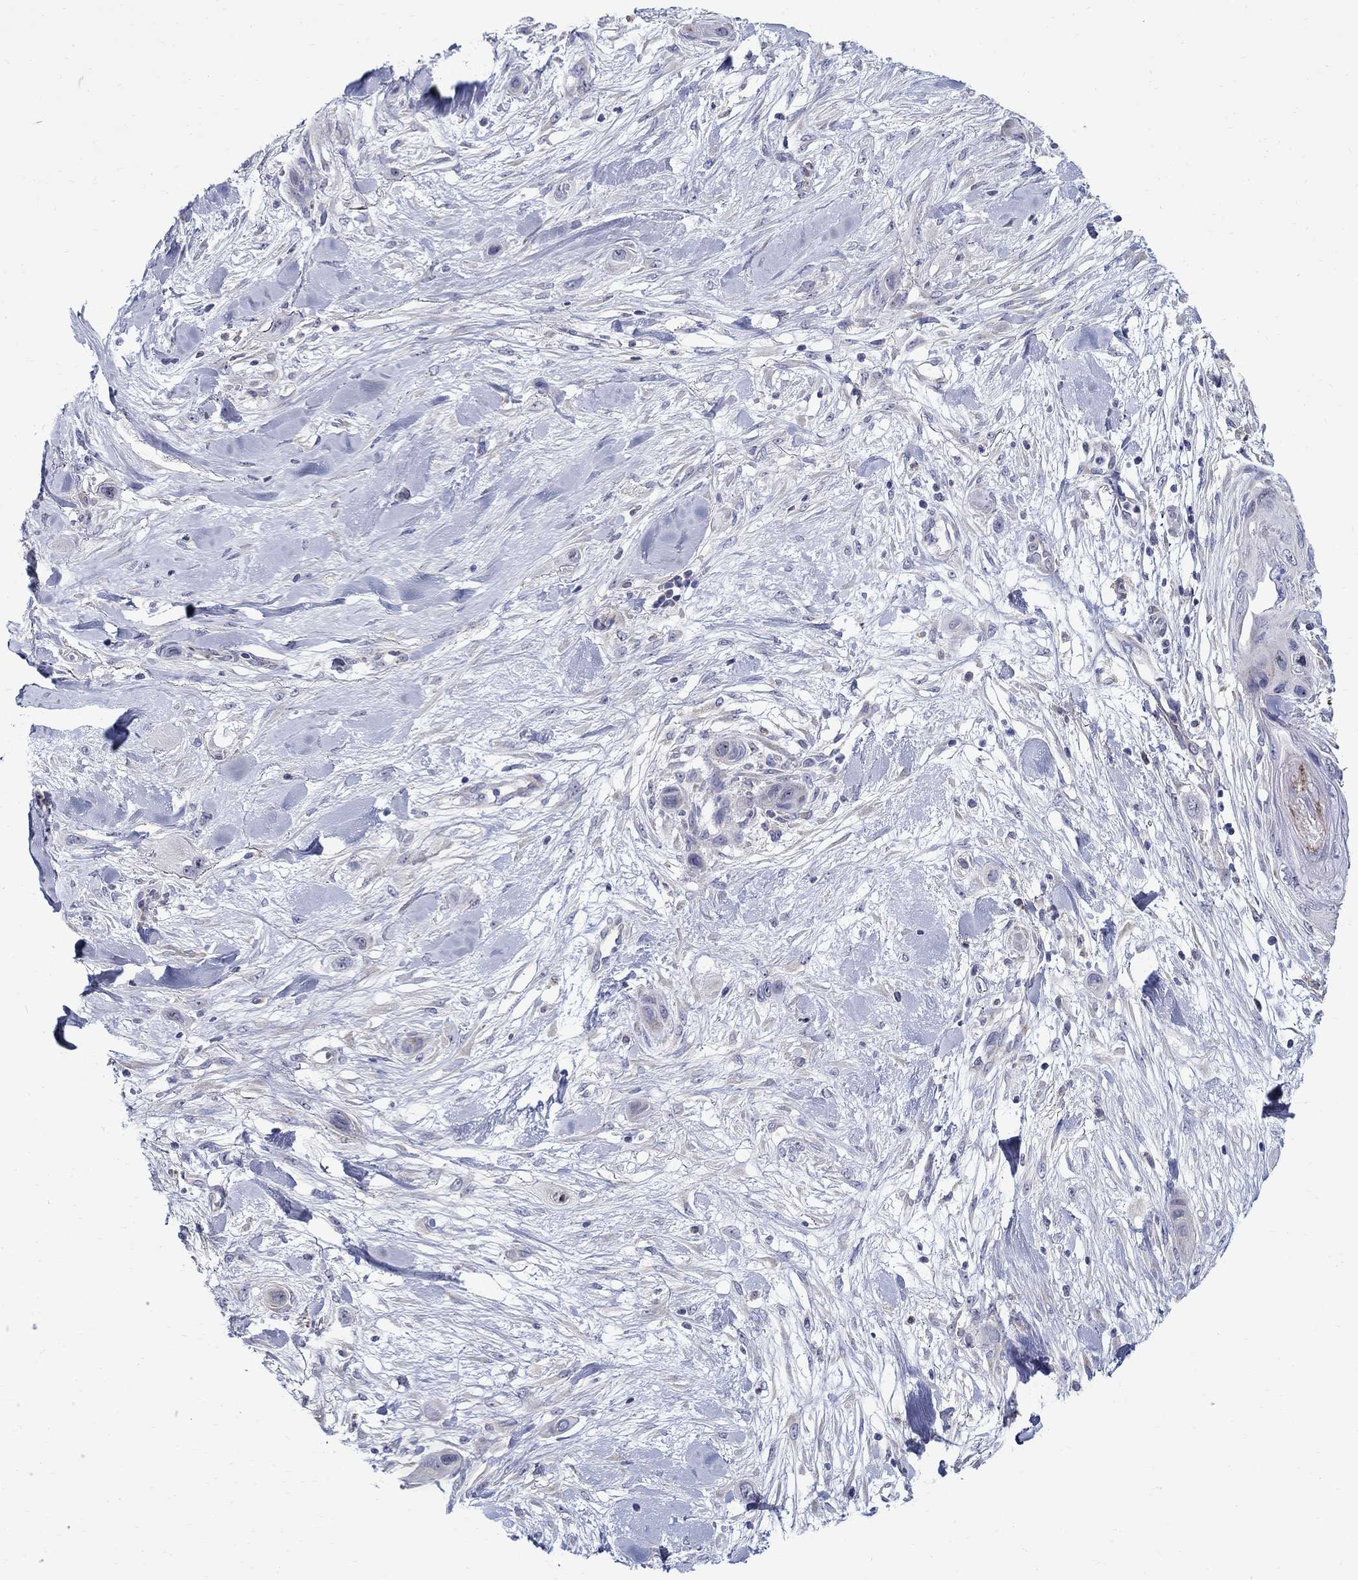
{"staining": {"intensity": "negative", "quantity": "none", "location": "none"}, "tissue": "skin cancer", "cell_type": "Tumor cells", "image_type": "cancer", "snomed": [{"axis": "morphology", "description": "Squamous cell carcinoma, NOS"}, {"axis": "topography", "description": "Skin"}], "caption": "The photomicrograph demonstrates no staining of tumor cells in skin squamous cell carcinoma. (DAB IHC visualized using brightfield microscopy, high magnification).", "gene": "QRFPR", "patient": {"sex": "male", "age": 79}}